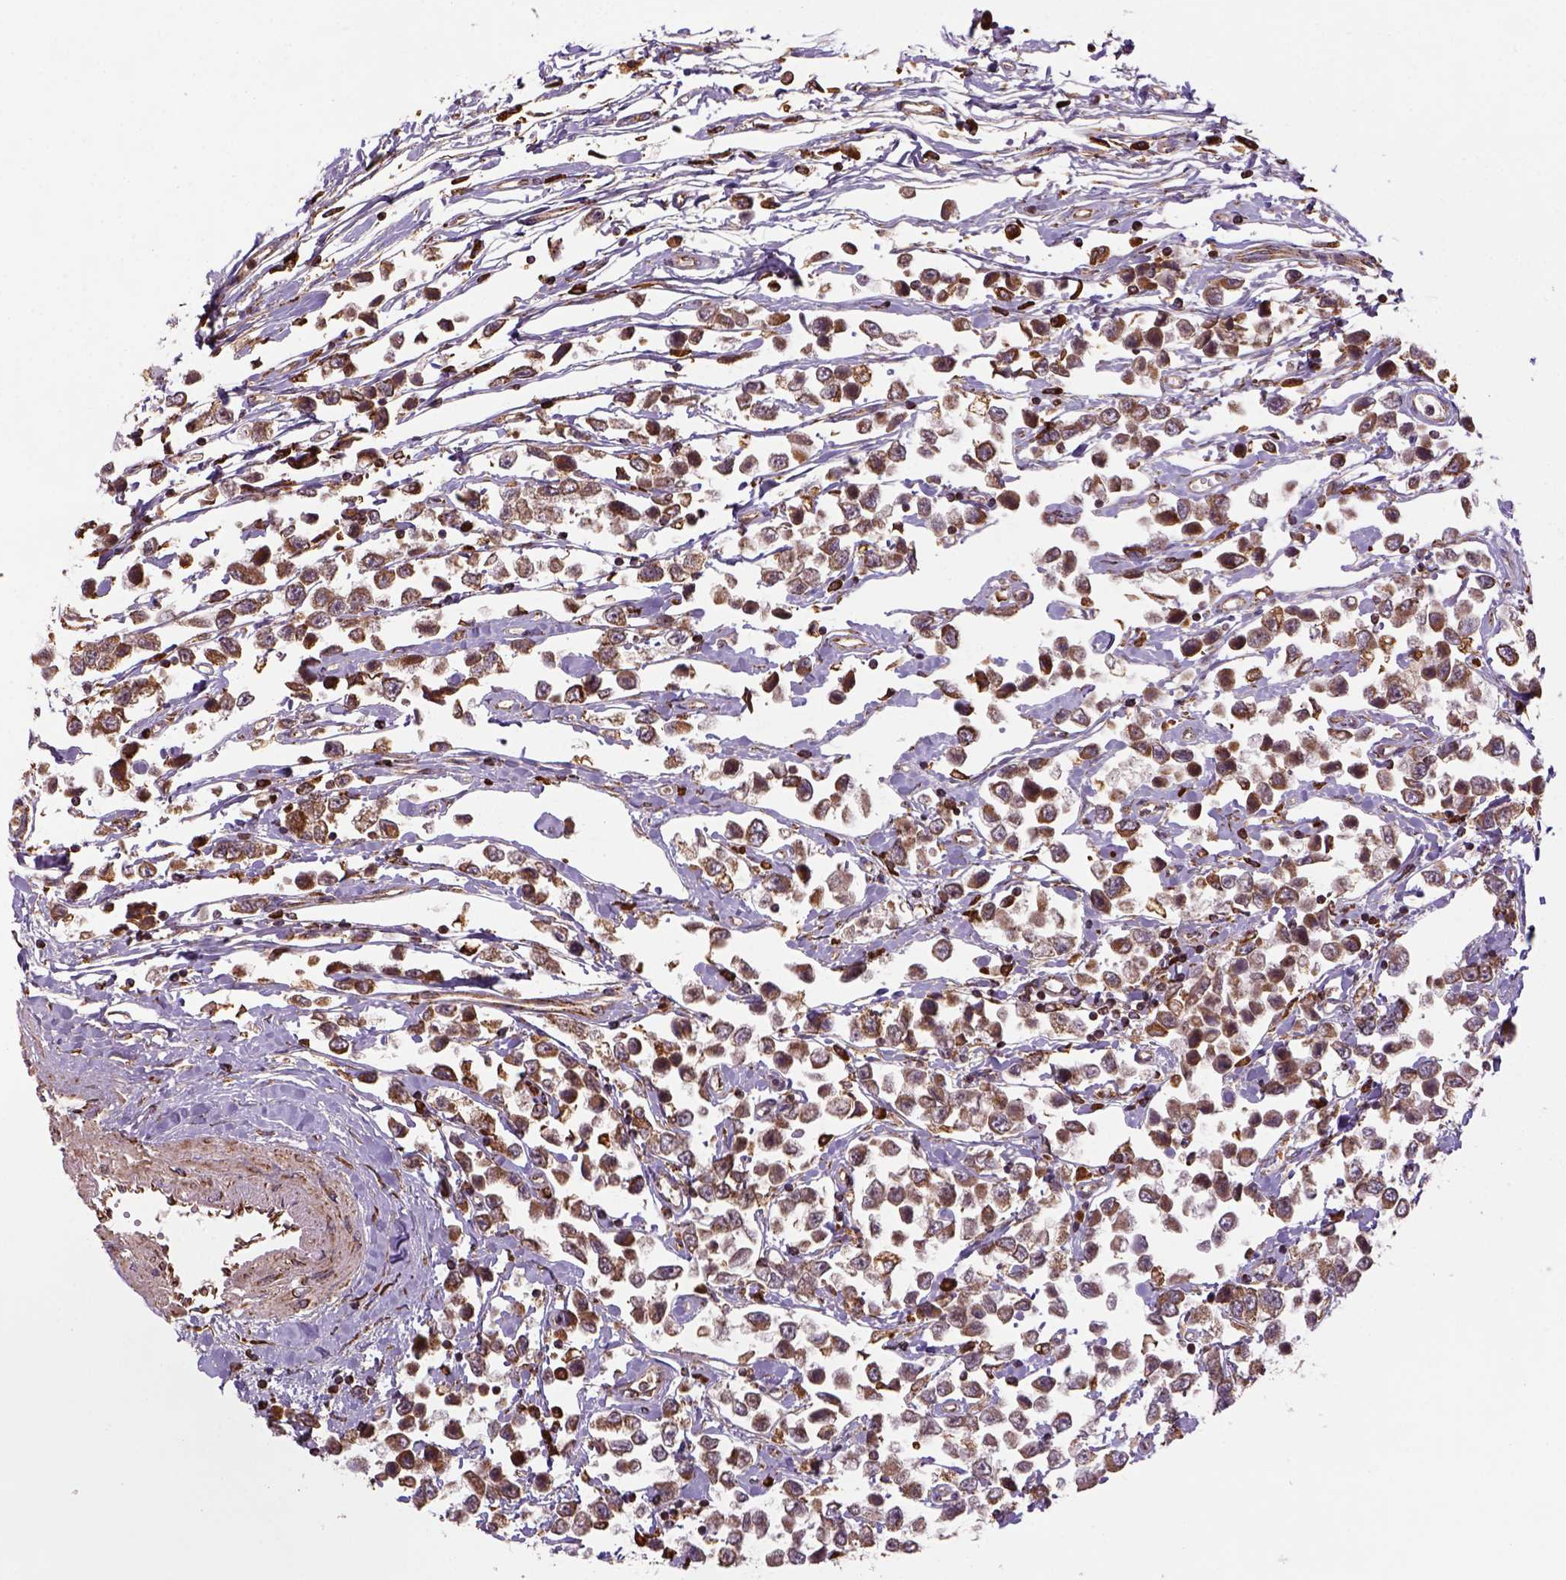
{"staining": {"intensity": "moderate", "quantity": ">75%", "location": "cytoplasmic/membranous"}, "tissue": "testis cancer", "cell_type": "Tumor cells", "image_type": "cancer", "snomed": [{"axis": "morphology", "description": "Seminoma, NOS"}, {"axis": "topography", "description": "Testis"}], "caption": "The micrograph reveals staining of testis cancer, revealing moderate cytoplasmic/membranous protein staining (brown color) within tumor cells.", "gene": "MAPK8IP3", "patient": {"sex": "male", "age": 34}}